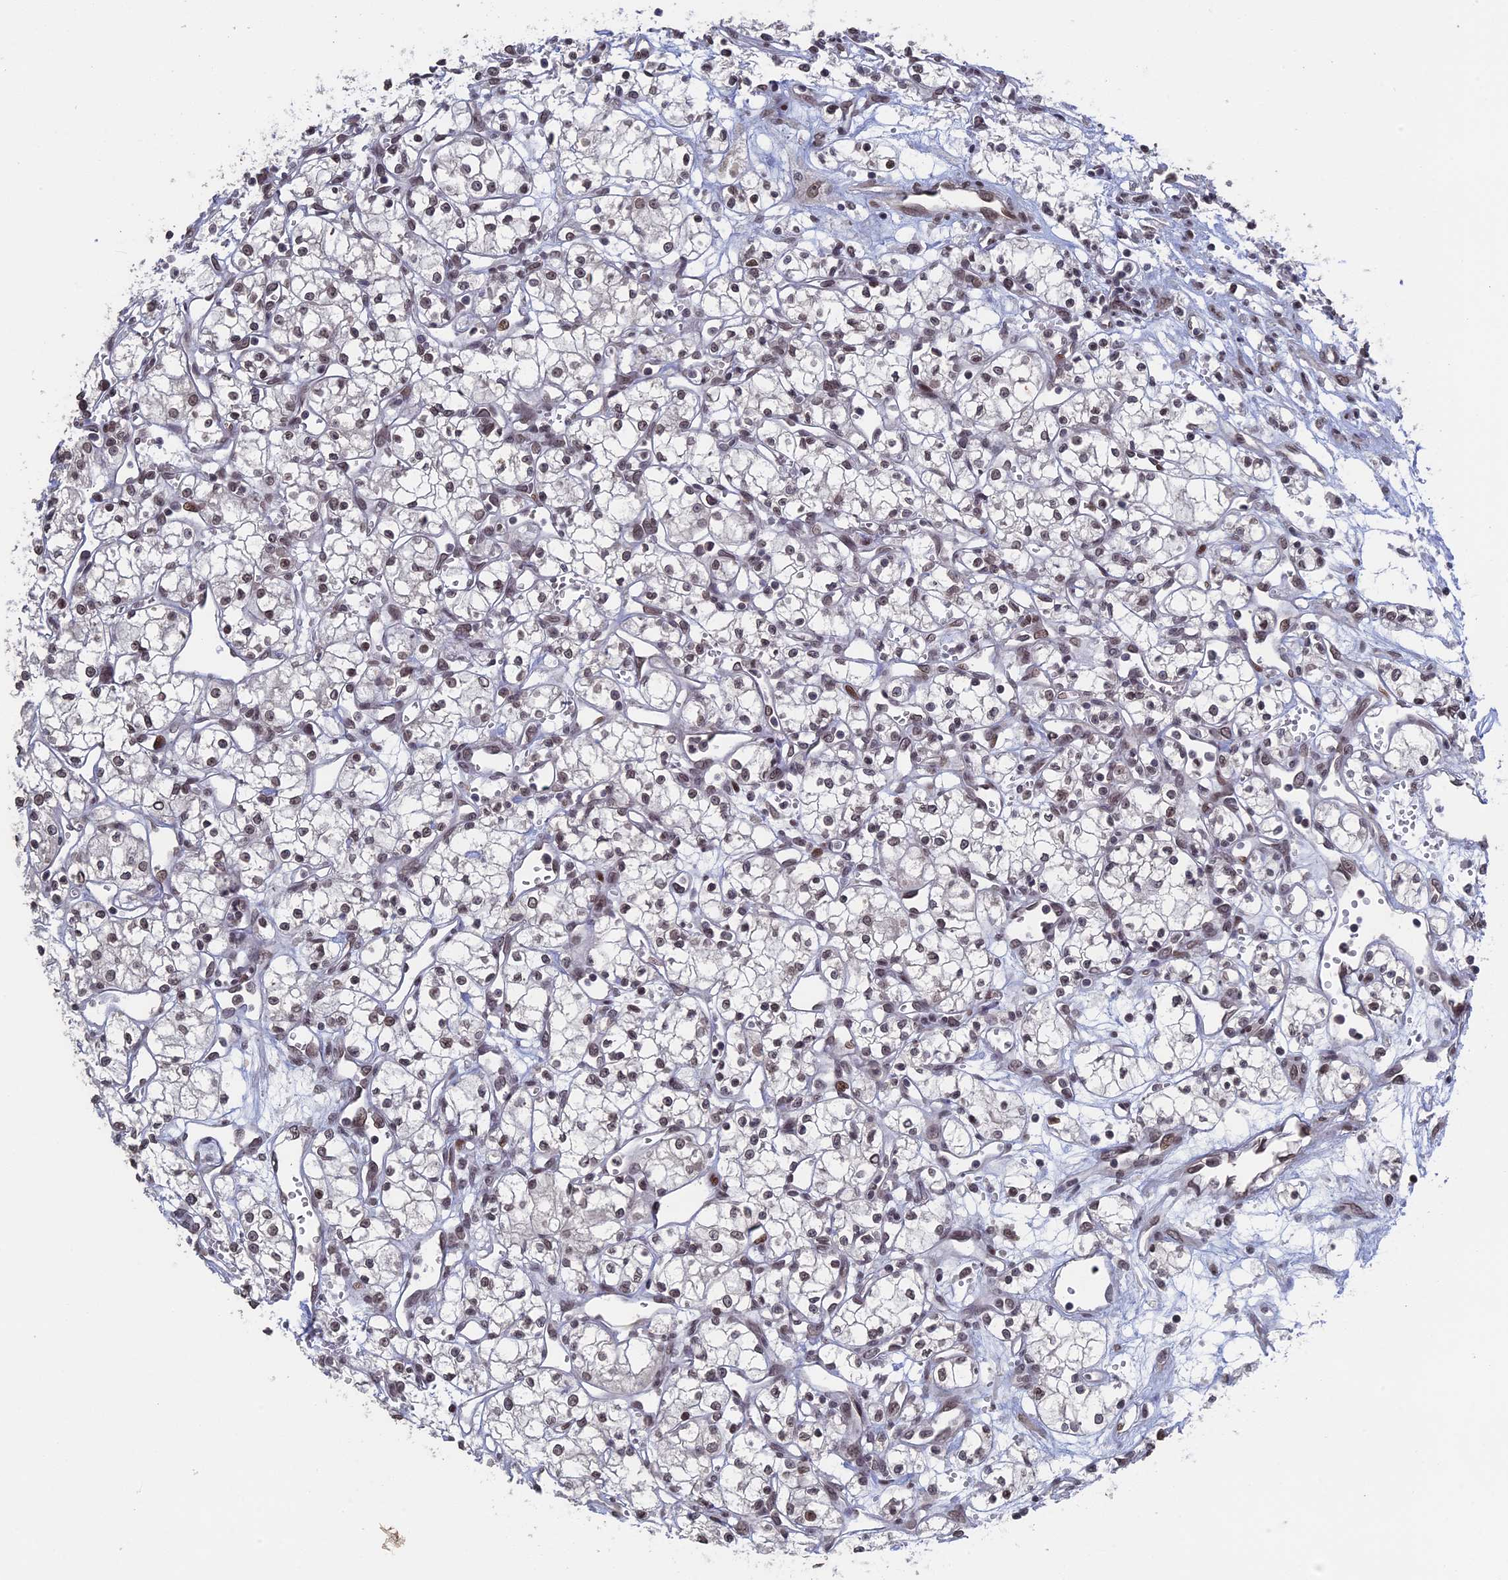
{"staining": {"intensity": "weak", "quantity": ">75%", "location": "nuclear"}, "tissue": "renal cancer", "cell_type": "Tumor cells", "image_type": "cancer", "snomed": [{"axis": "morphology", "description": "Adenocarcinoma, NOS"}, {"axis": "topography", "description": "Kidney"}], "caption": "There is low levels of weak nuclear staining in tumor cells of adenocarcinoma (renal), as demonstrated by immunohistochemical staining (brown color).", "gene": "NR2C2AP", "patient": {"sex": "male", "age": 59}}